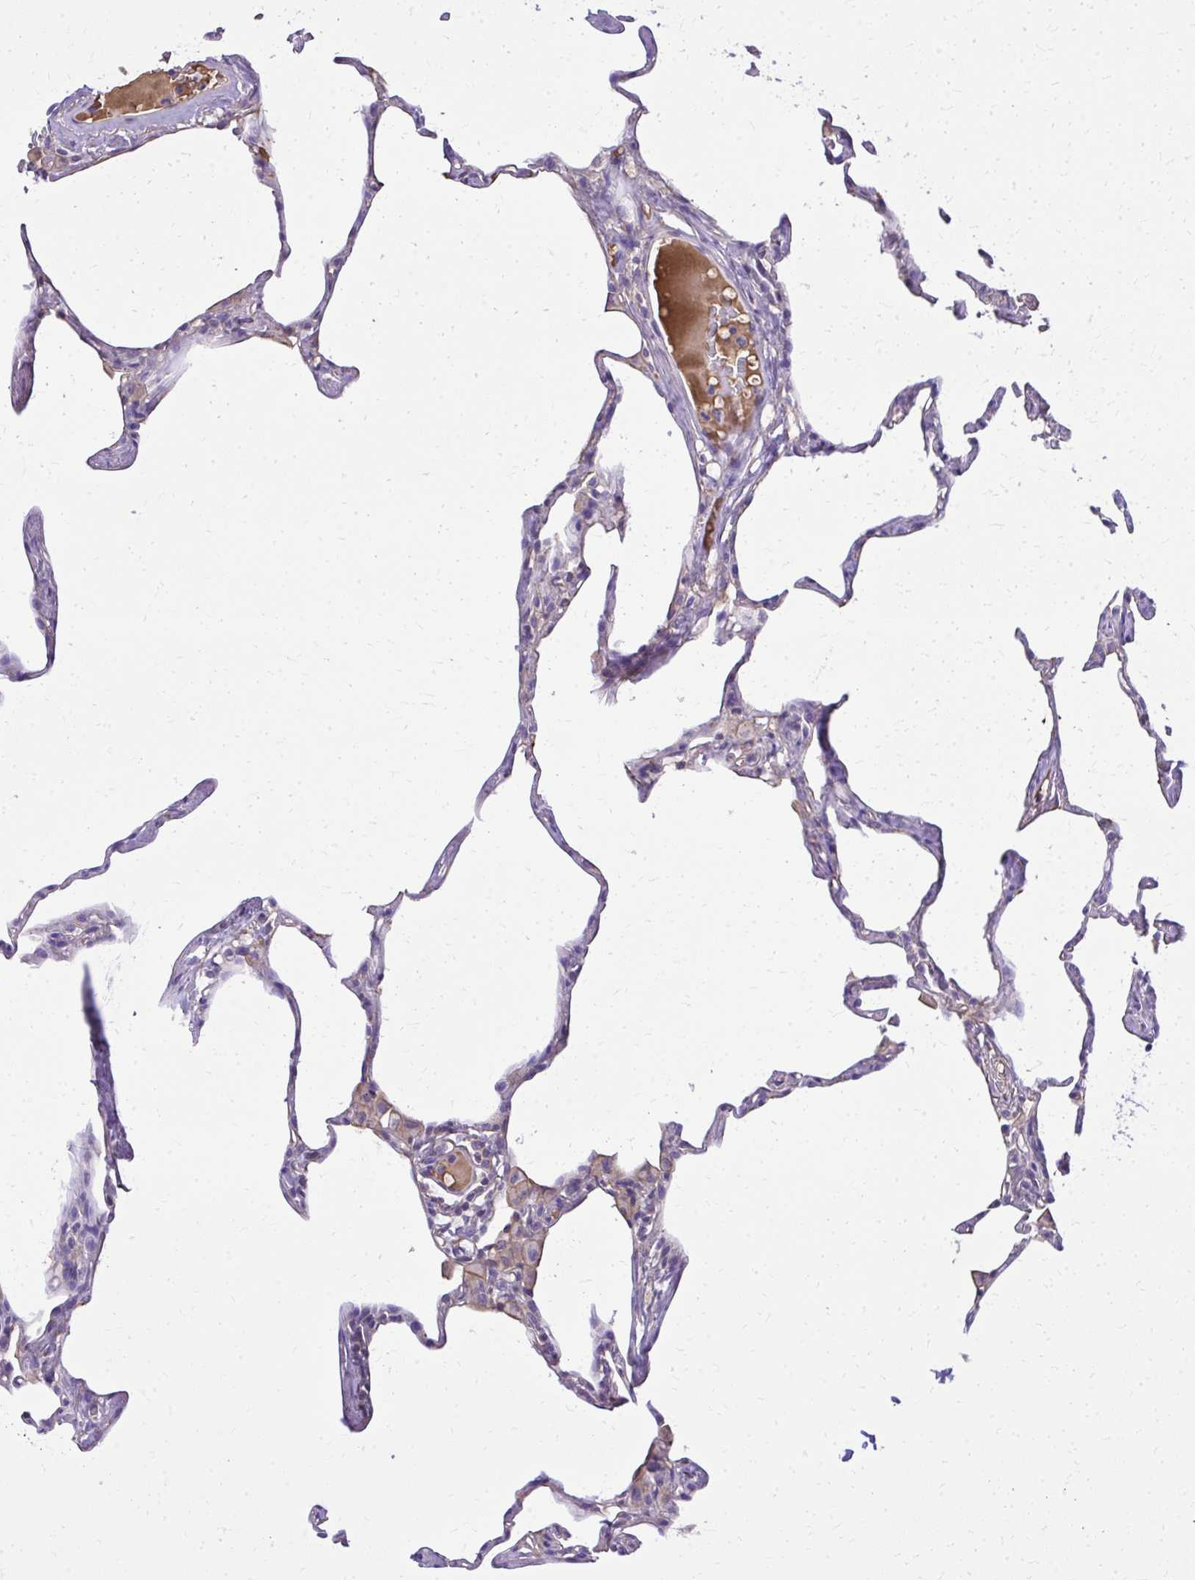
{"staining": {"intensity": "negative", "quantity": "none", "location": "none"}, "tissue": "lung", "cell_type": "Alveolar cells", "image_type": "normal", "snomed": [{"axis": "morphology", "description": "Normal tissue, NOS"}, {"axis": "topography", "description": "Lung"}], "caption": "Immunohistochemistry image of benign lung stained for a protein (brown), which demonstrates no expression in alveolar cells.", "gene": "RUNDC3B", "patient": {"sex": "male", "age": 65}}